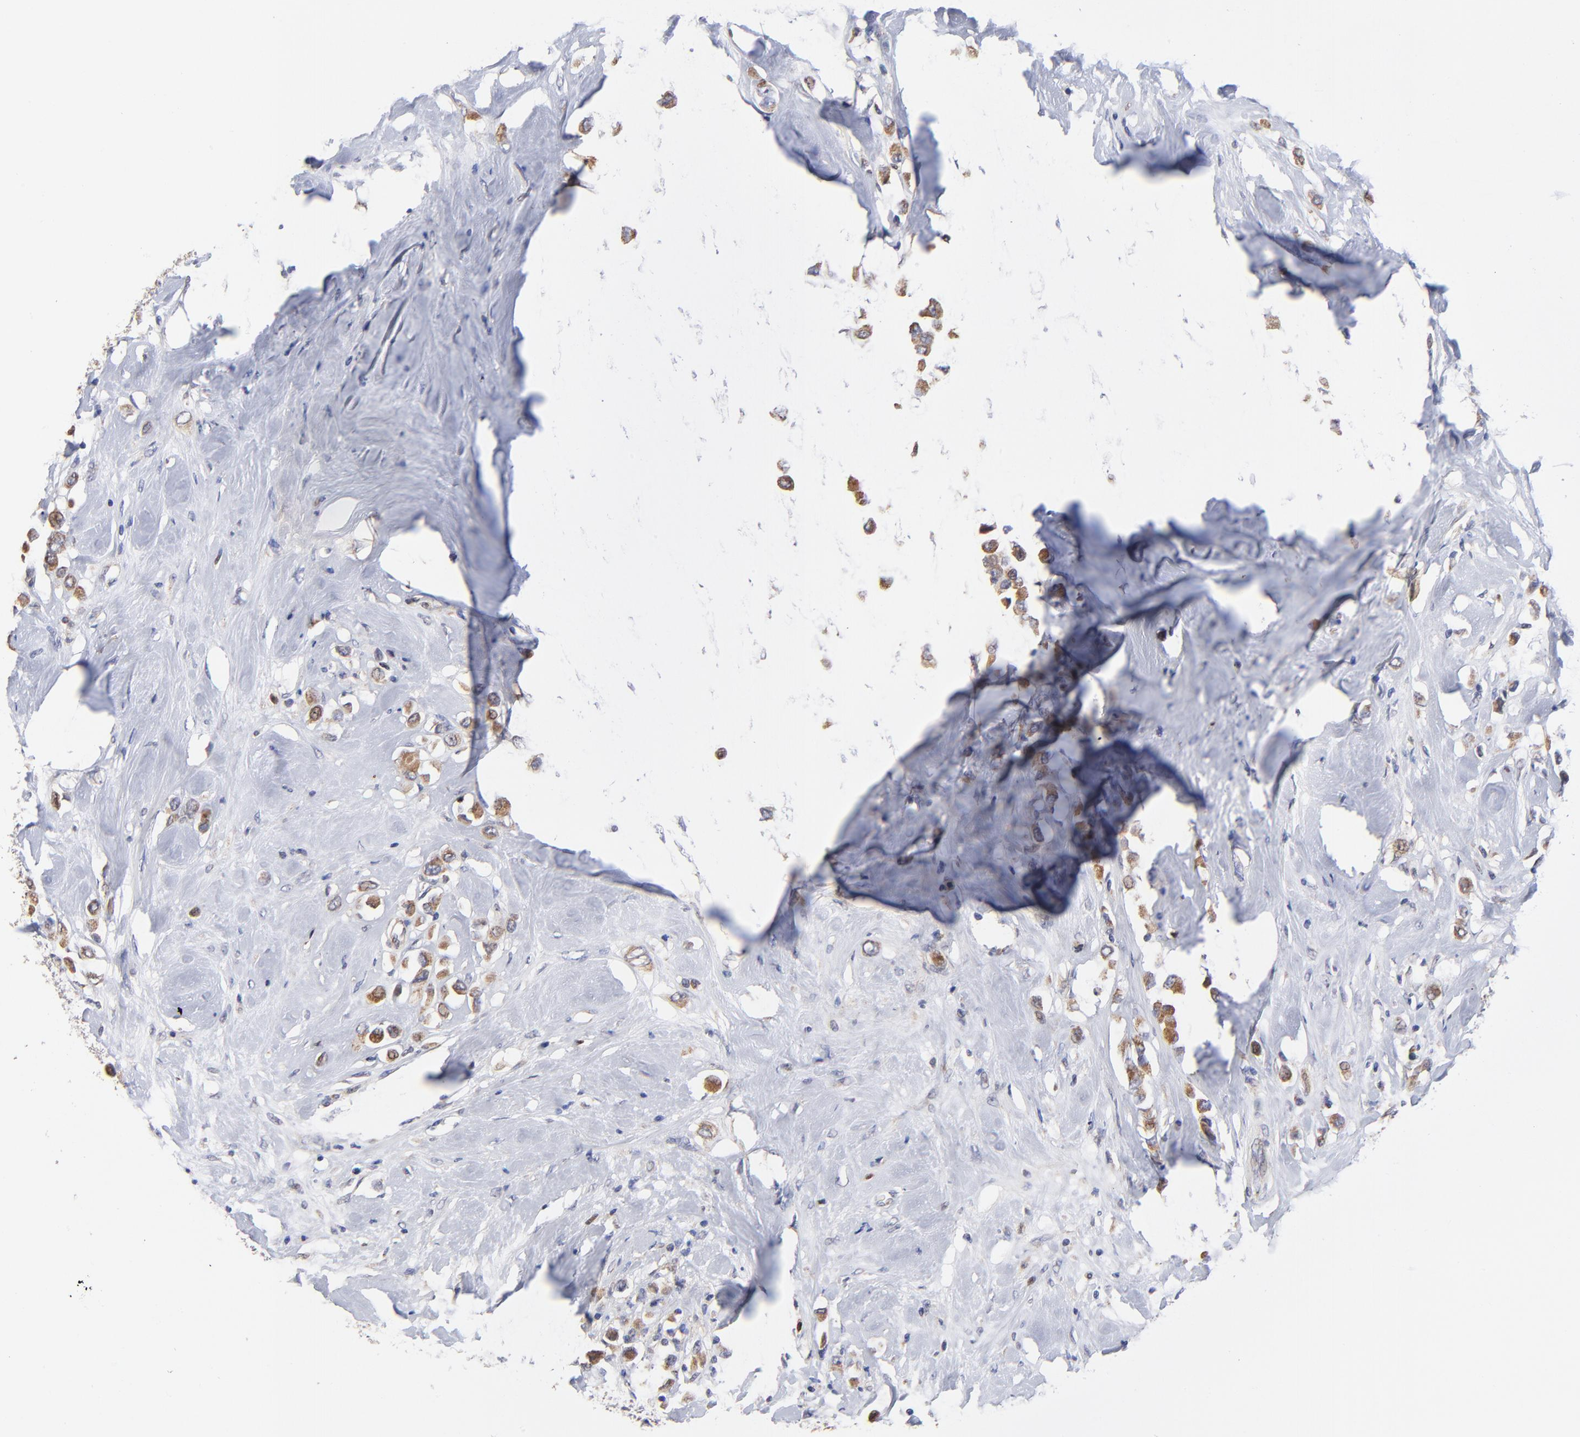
{"staining": {"intensity": "moderate", "quantity": ">75%", "location": "cytoplasmic/membranous"}, "tissue": "breast cancer", "cell_type": "Tumor cells", "image_type": "cancer", "snomed": [{"axis": "morphology", "description": "Duct carcinoma"}, {"axis": "topography", "description": "Breast"}], "caption": "Breast cancer (invasive ductal carcinoma) stained with DAB immunohistochemistry reveals medium levels of moderate cytoplasmic/membranous staining in about >75% of tumor cells. The protein is shown in brown color, while the nuclei are stained blue.", "gene": "FBXL12", "patient": {"sex": "female", "age": 61}}